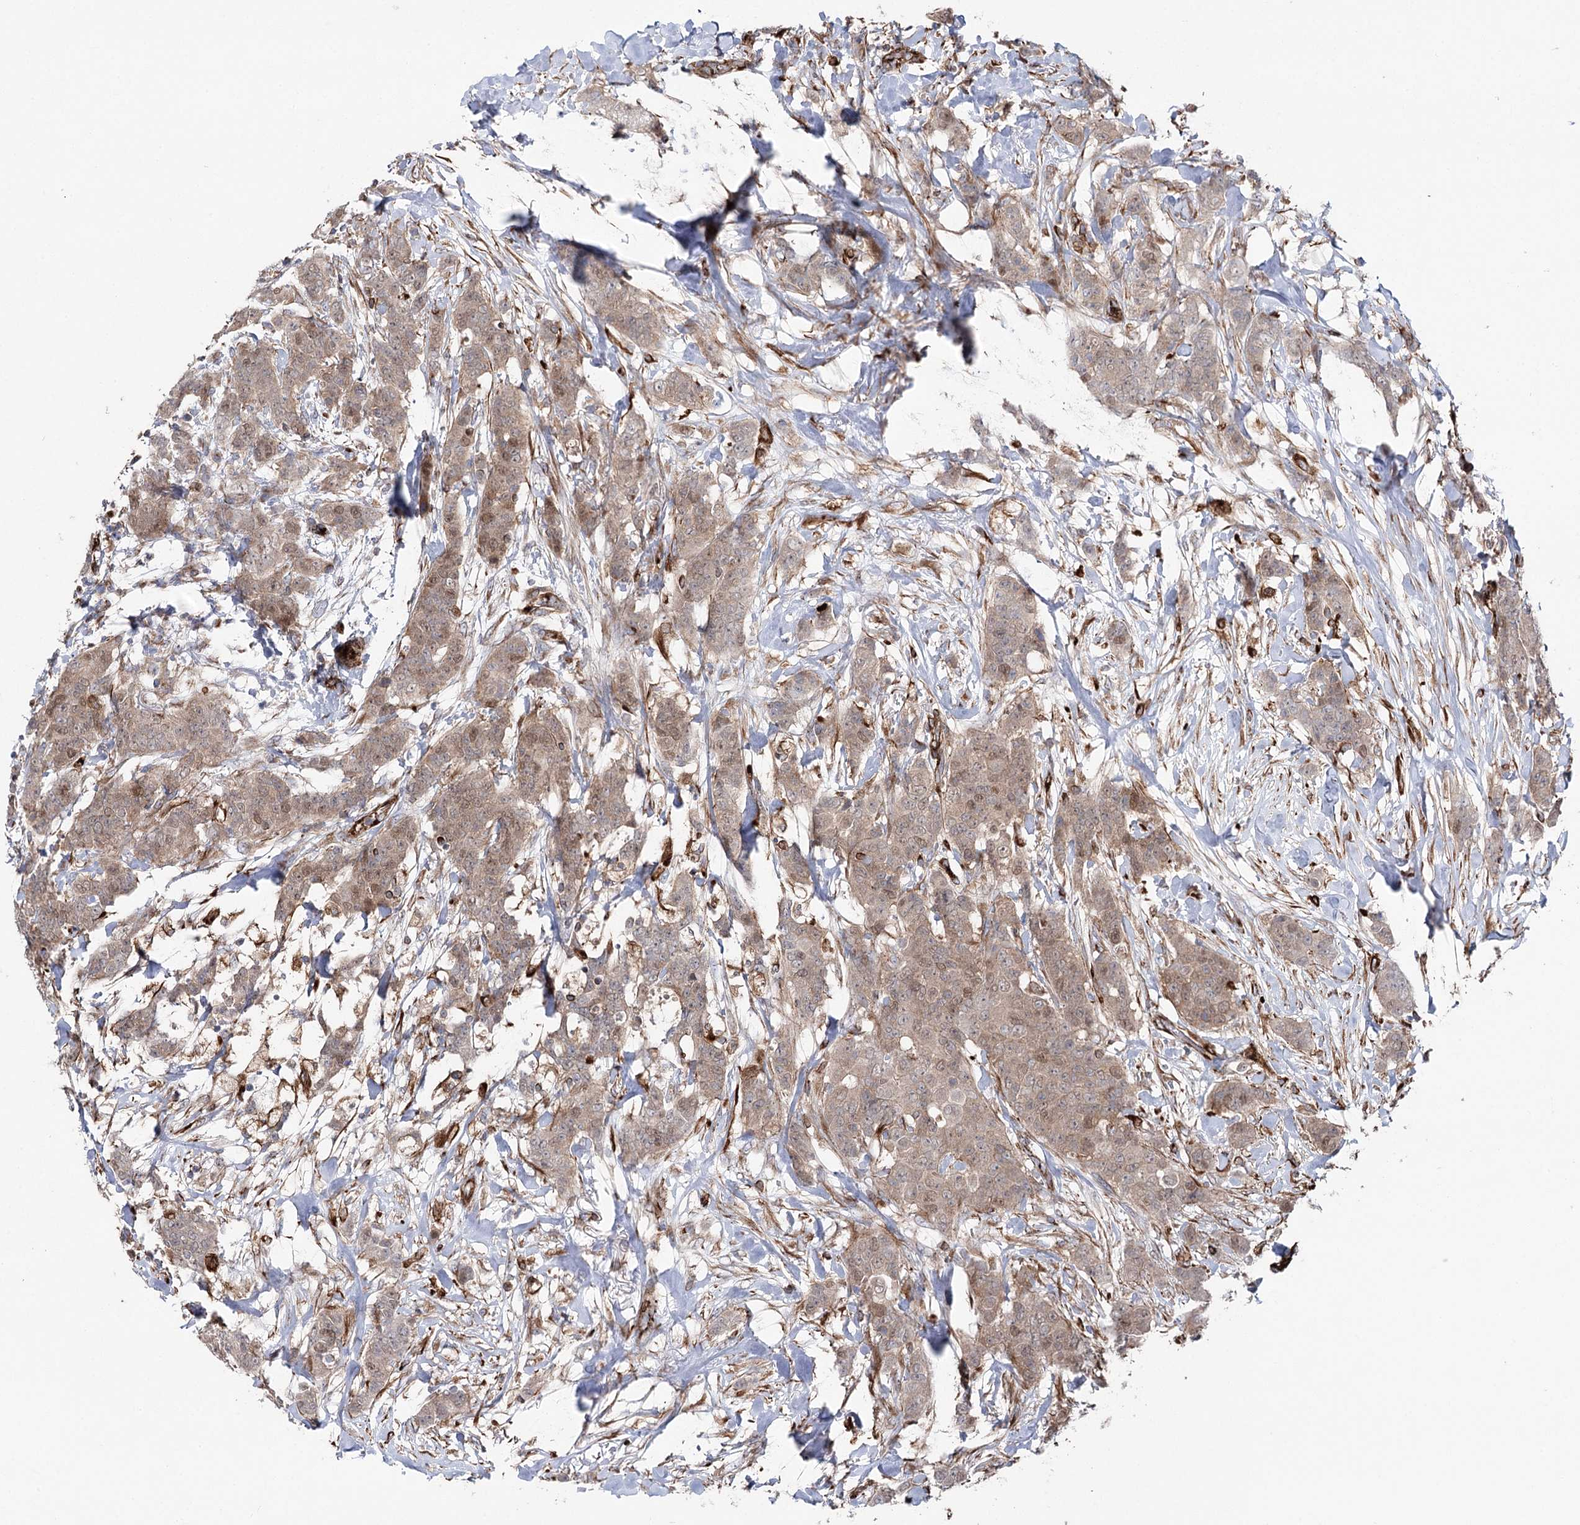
{"staining": {"intensity": "weak", "quantity": ">75%", "location": "cytoplasmic/membranous,nuclear"}, "tissue": "breast cancer", "cell_type": "Tumor cells", "image_type": "cancer", "snomed": [{"axis": "morphology", "description": "Duct carcinoma"}, {"axis": "topography", "description": "Breast"}], "caption": "Human intraductal carcinoma (breast) stained for a protein (brown) reveals weak cytoplasmic/membranous and nuclear positive positivity in approximately >75% of tumor cells.", "gene": "MIB1", "patient": {"sex": "female", "age": 40}}